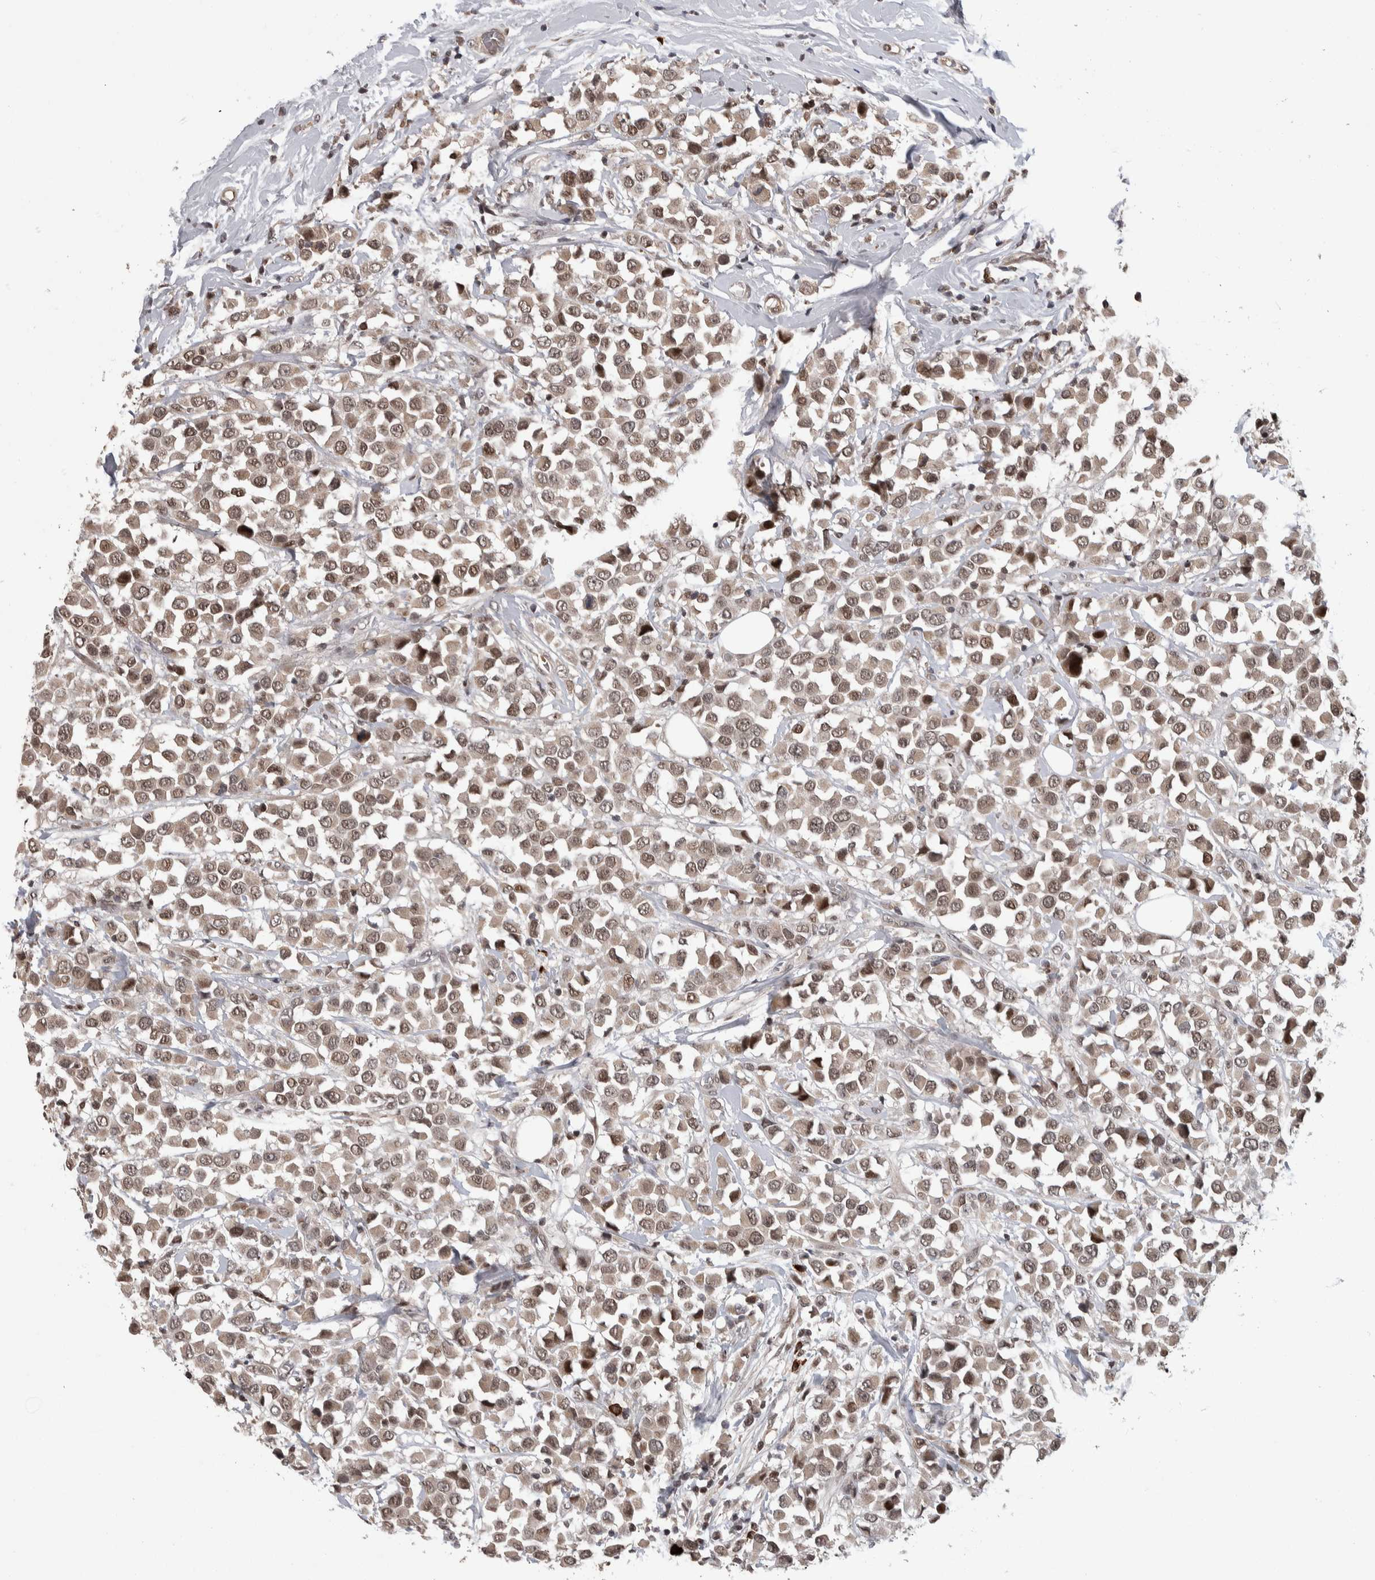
{"staining": {"intensity": "weak", "quantity": ">75%", "location": "cytoplasmic/membranous,nuclear"}, "tissue": "breast cancer", "cell_type": "Tumor cells", "image_type": "cancer", "snomed": [{"axis": "morphology", "description": "Duct carcinoma"}, {"axis": "topography", "description": "Breast"}], "caption": "Immunohistochemistry (IHC) (DAB) staining of human invasive ductal carcinoma (breast) reveals weak cytoplasmic/membranous and nuclear protein staining in about >75% of tumor cells. The protein is shown in brown color, while the nuclei are stained blue.", "gene": "ZNF592", "patient": {"sex": "female", "age": 61}}